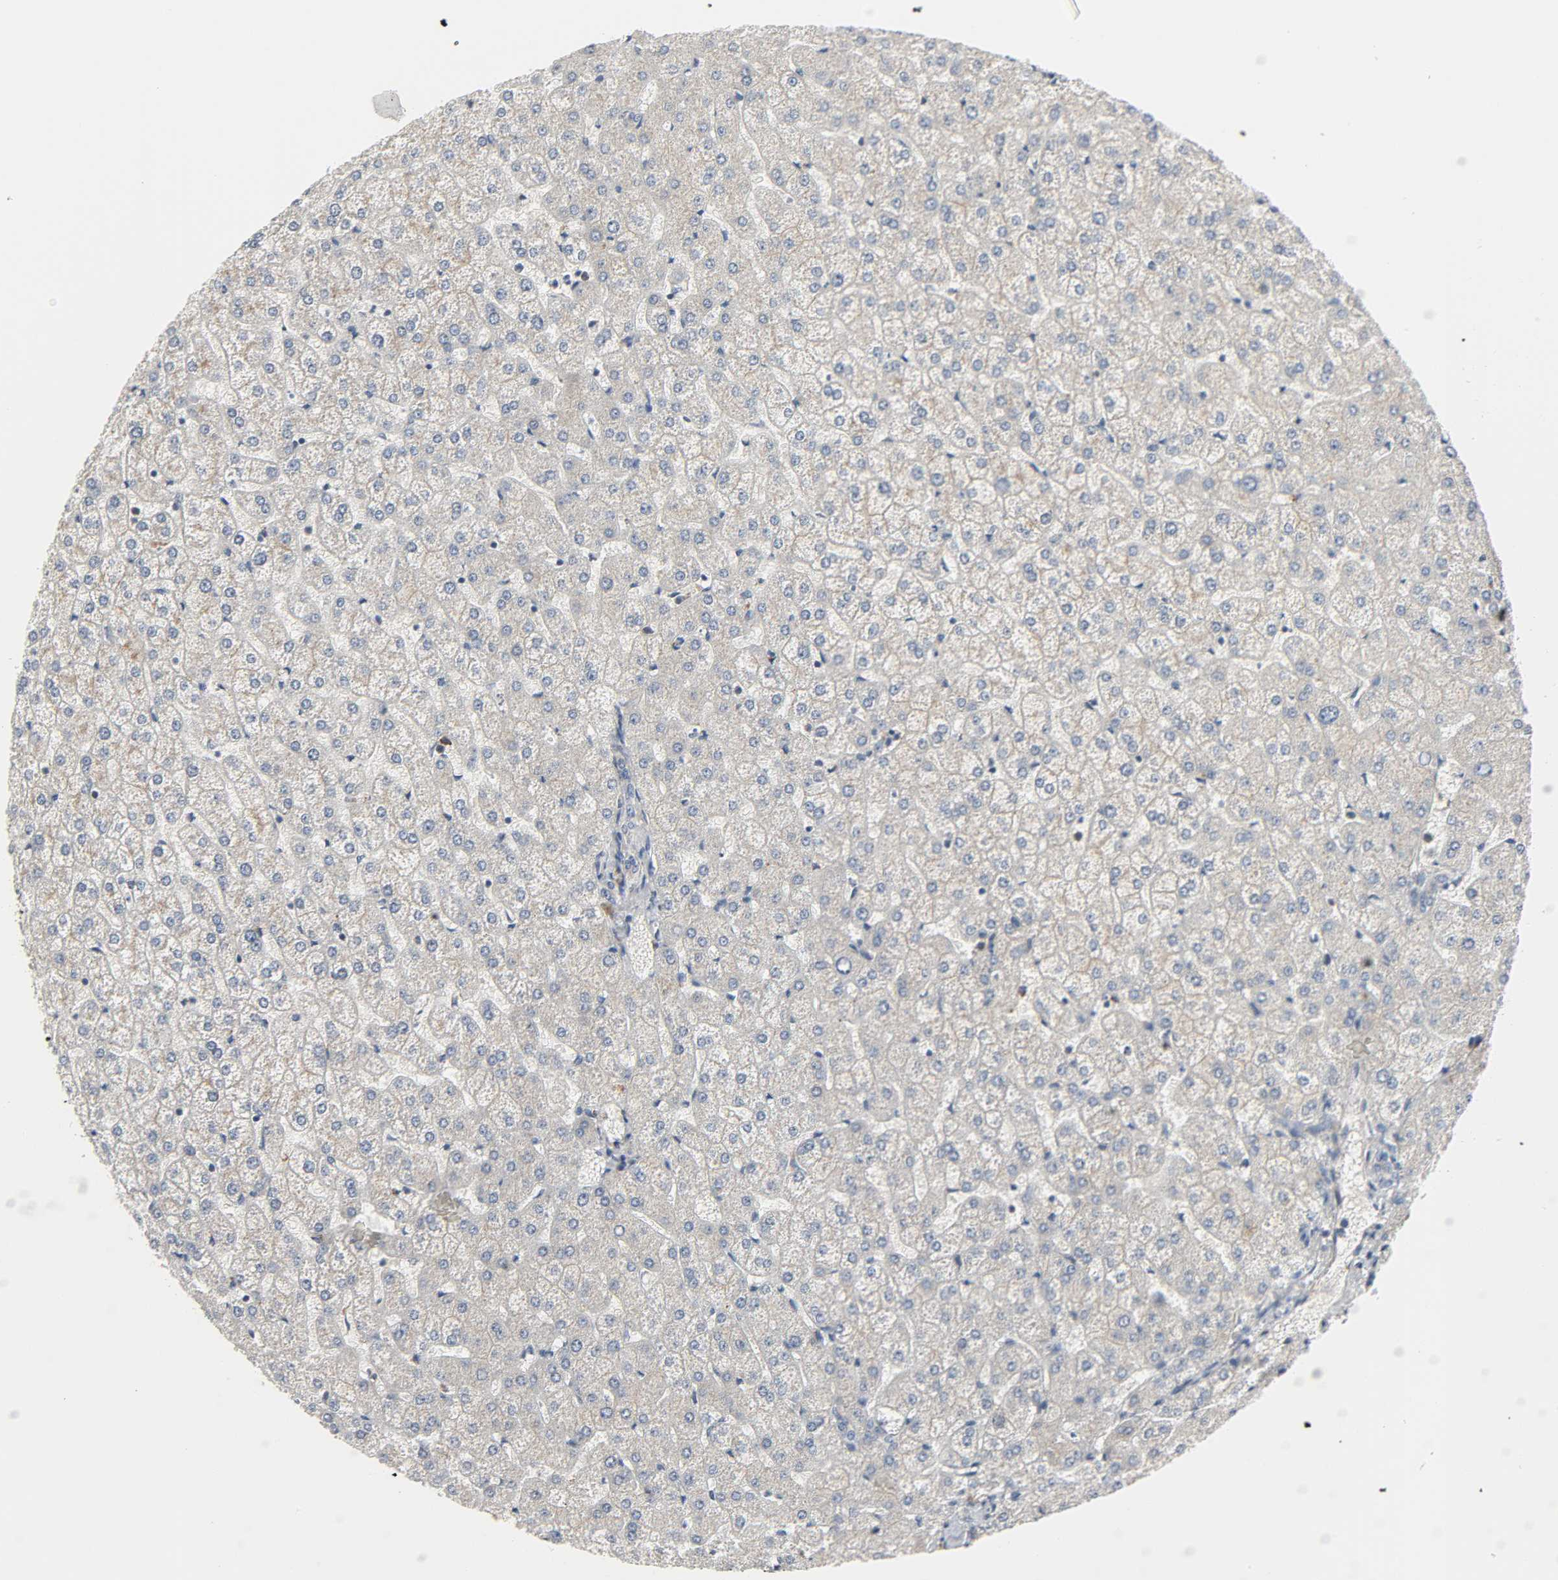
{"staining": {"intensity": "negative", "quantity": "none", "location": "none"}, "tissue": "liver", "cell_type": "Cholangiocytes", "image_type": "normal", "snomed": [{"axis": "morphology", "description": "Normal tissue, NOS"}, {"axis": "topography", "description": "Liver"}], "caption": "This is an IHC histopathology image of normal human liver. There is no positivity in cholangiocytes.", "gene": "CLIP1", "patient": {"sex": "female", "age": 32}}